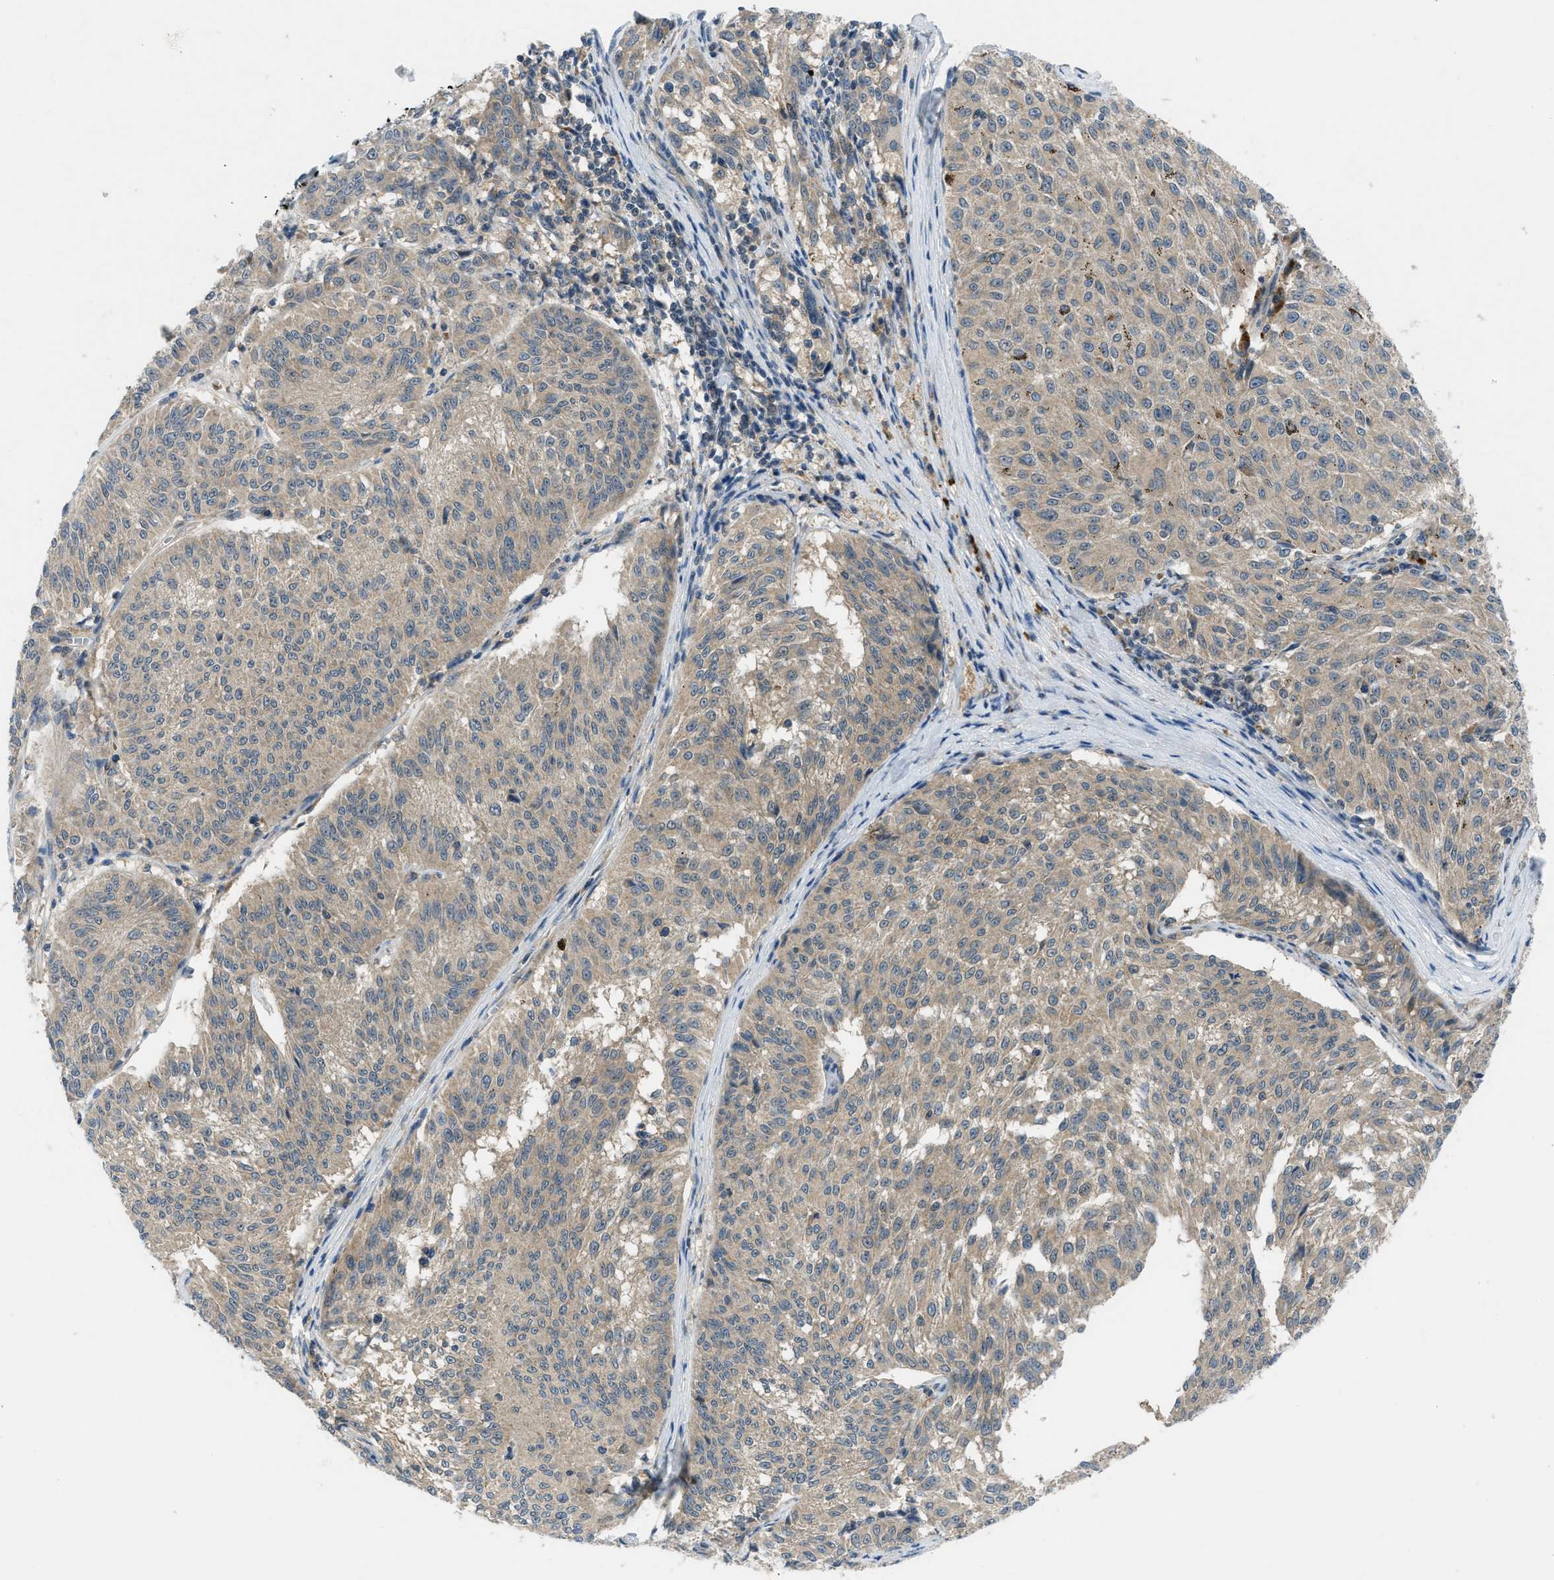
{"staining": {"intensity": "weak", "quantity": ">75%", "location": "cytoplasmic/membranous"}, "tissue": "melanoma", "cell_type": "Tumor cells", "image_type": "cancer", "snomed": [{"axis": "morphology", "description": "Malignant melanoma, NOS"}, {"axis": "topography", "description": "Skin"}], "caption": "DAB immunohistochemical staining of human malignant melanoma exhibits weak cytoplasmic/membranous protein positivity in about >75% of tumor cells. (Stains: DAB (3,3'-diaminobenzidine) in brown, nuclei in blue, Microscopy: brightfield microscopy at high magnification).", "gene": "PDE7A", "patient": {"sex": "female", "age": 72}}